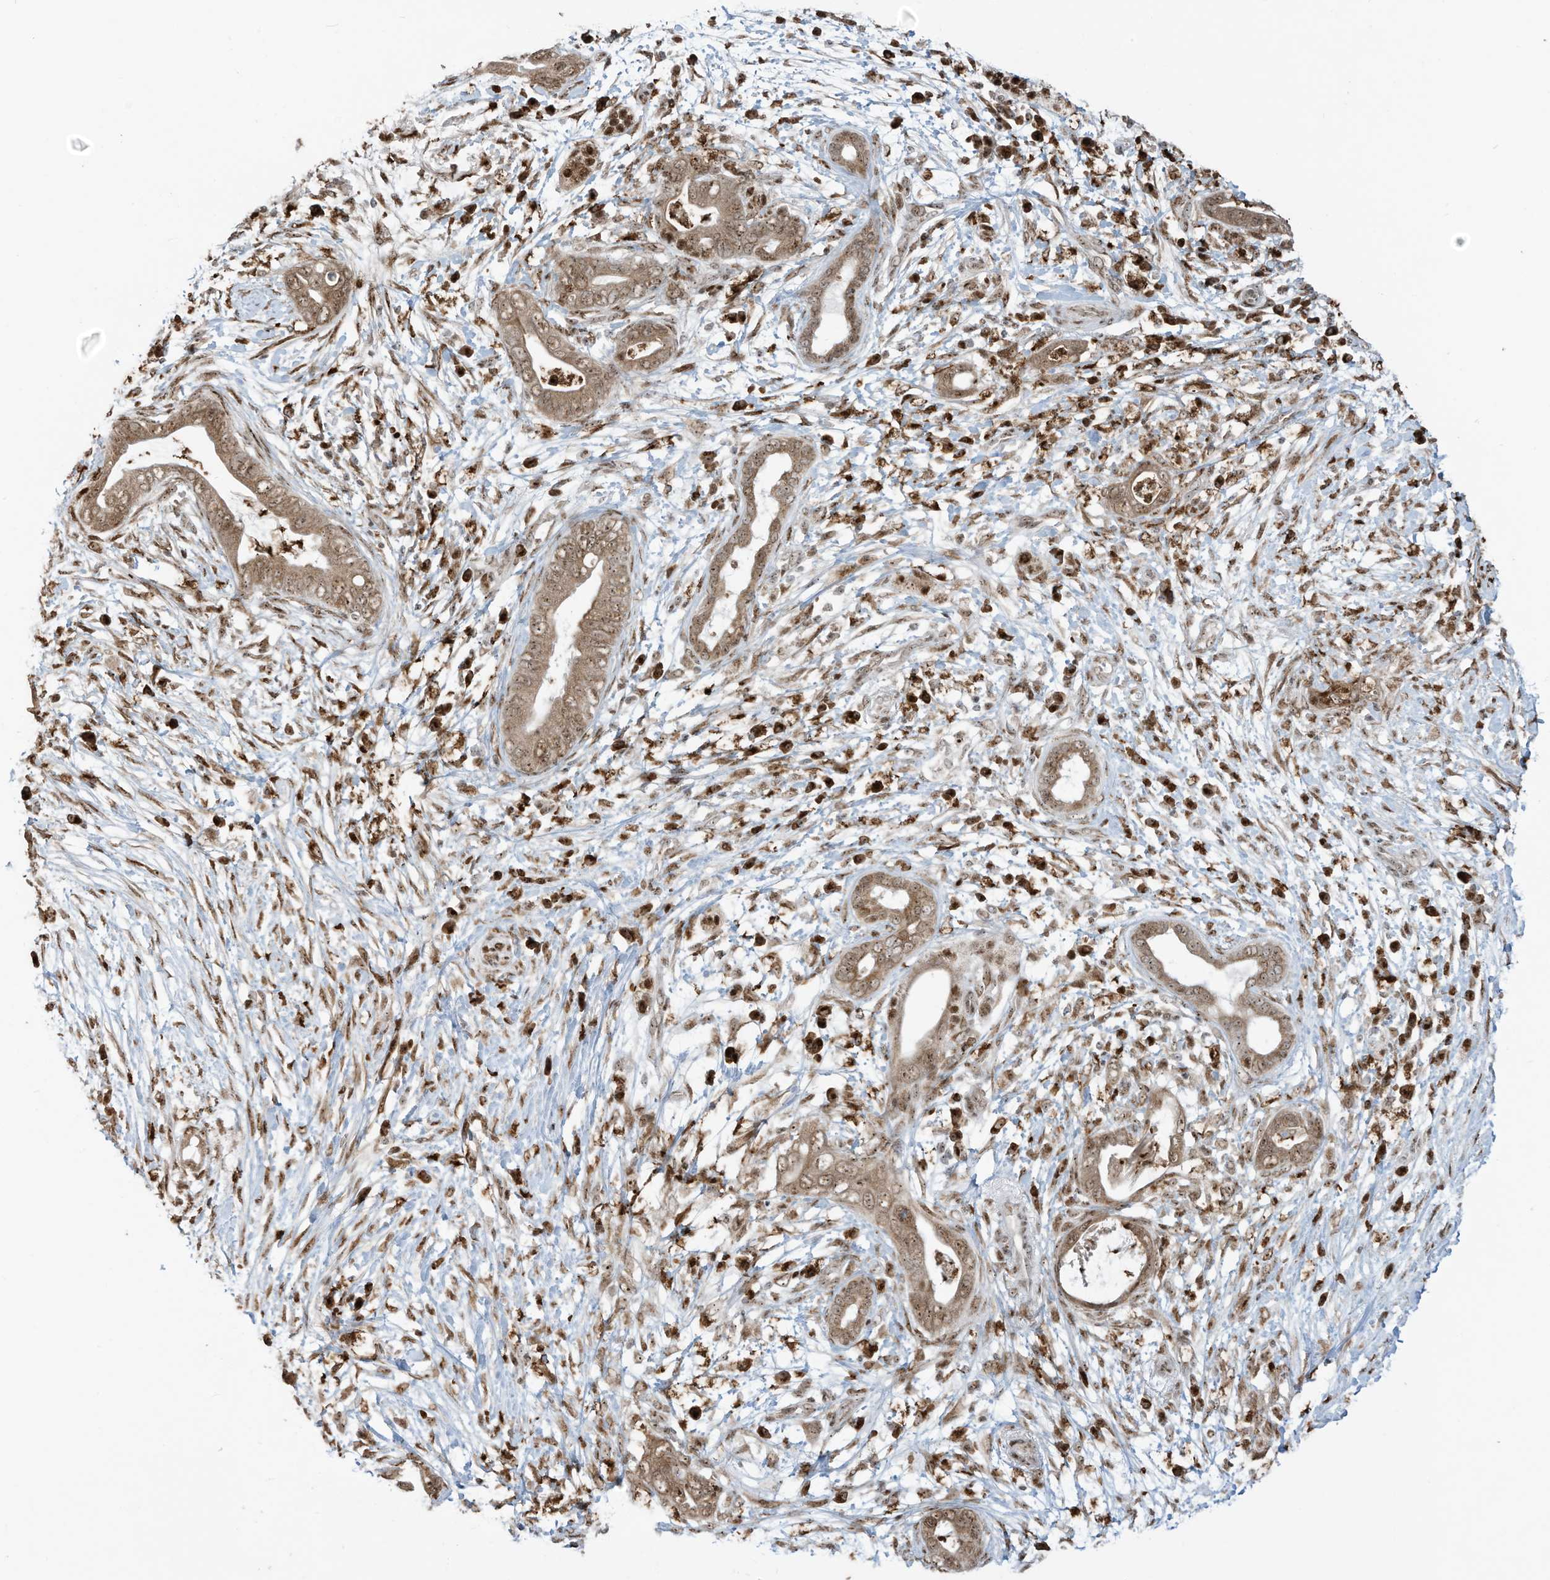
{"staining": {"intensity": "moderate", "quantity": ">75%", "location": "cytoplasmic/membranous,nuclear"}, "tissue": "pancreatic cancer", "cell_type": "Tumor cells", "image_type": "cancer", "snomed": [{"axis": "morphology", "description": "Adenocarcinoma, NOS"}, {"axis": "topography", "description": "Pancreas"}], "caption": "This is an image of IHC staining of pancreatic cancer (adenocarcinoma), which shows moderate expression in the cytoplasmic/membranous and nuclear of tumor cells.", "gene": "LBH", "patient": {"sex": "male", "age": 75}}